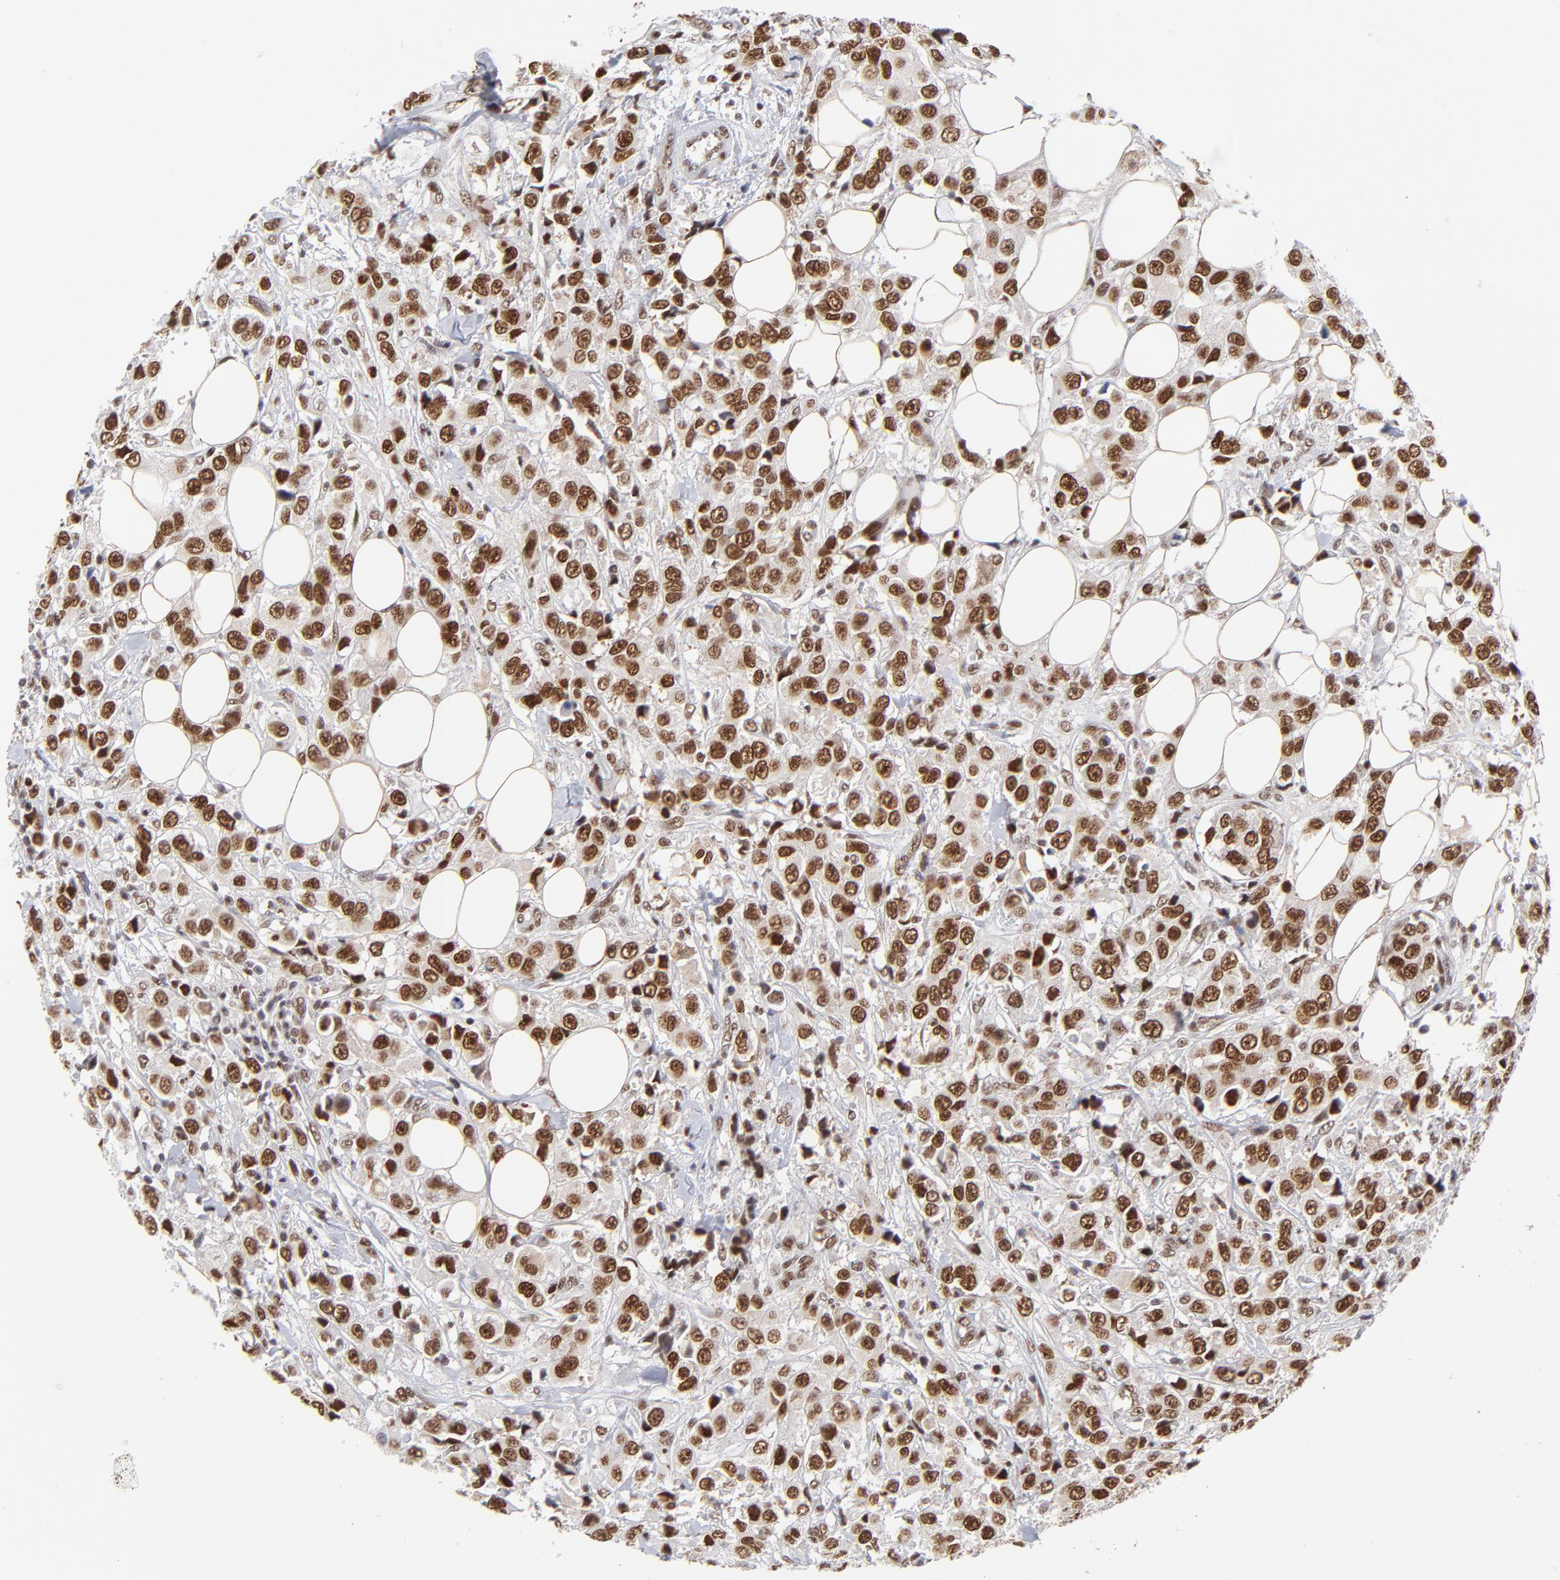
{"staining": {"intensity": "strong", "quantity": ">75%", "location": "nuclear"}, "tissue": "breast cancer", "cell_type": "Tumor cells", "image_type": "cancer", "snomed": [{"axis": "morphology", "description": "Duct carcinoma"}, {"axis": "topography", "description": "Breast"}], "caption": "This histopathology image demonstrates infiltrating ductal carcinoma (breast) stained with immunohistochemistry (IHC) to label a protein in brown. The nuclear of tumor cells show strong positivity for the protein. Nuclei are counter-stained blue.", "gene": "ZMYM3", "patient": {"sex": "female", "age": 58}}